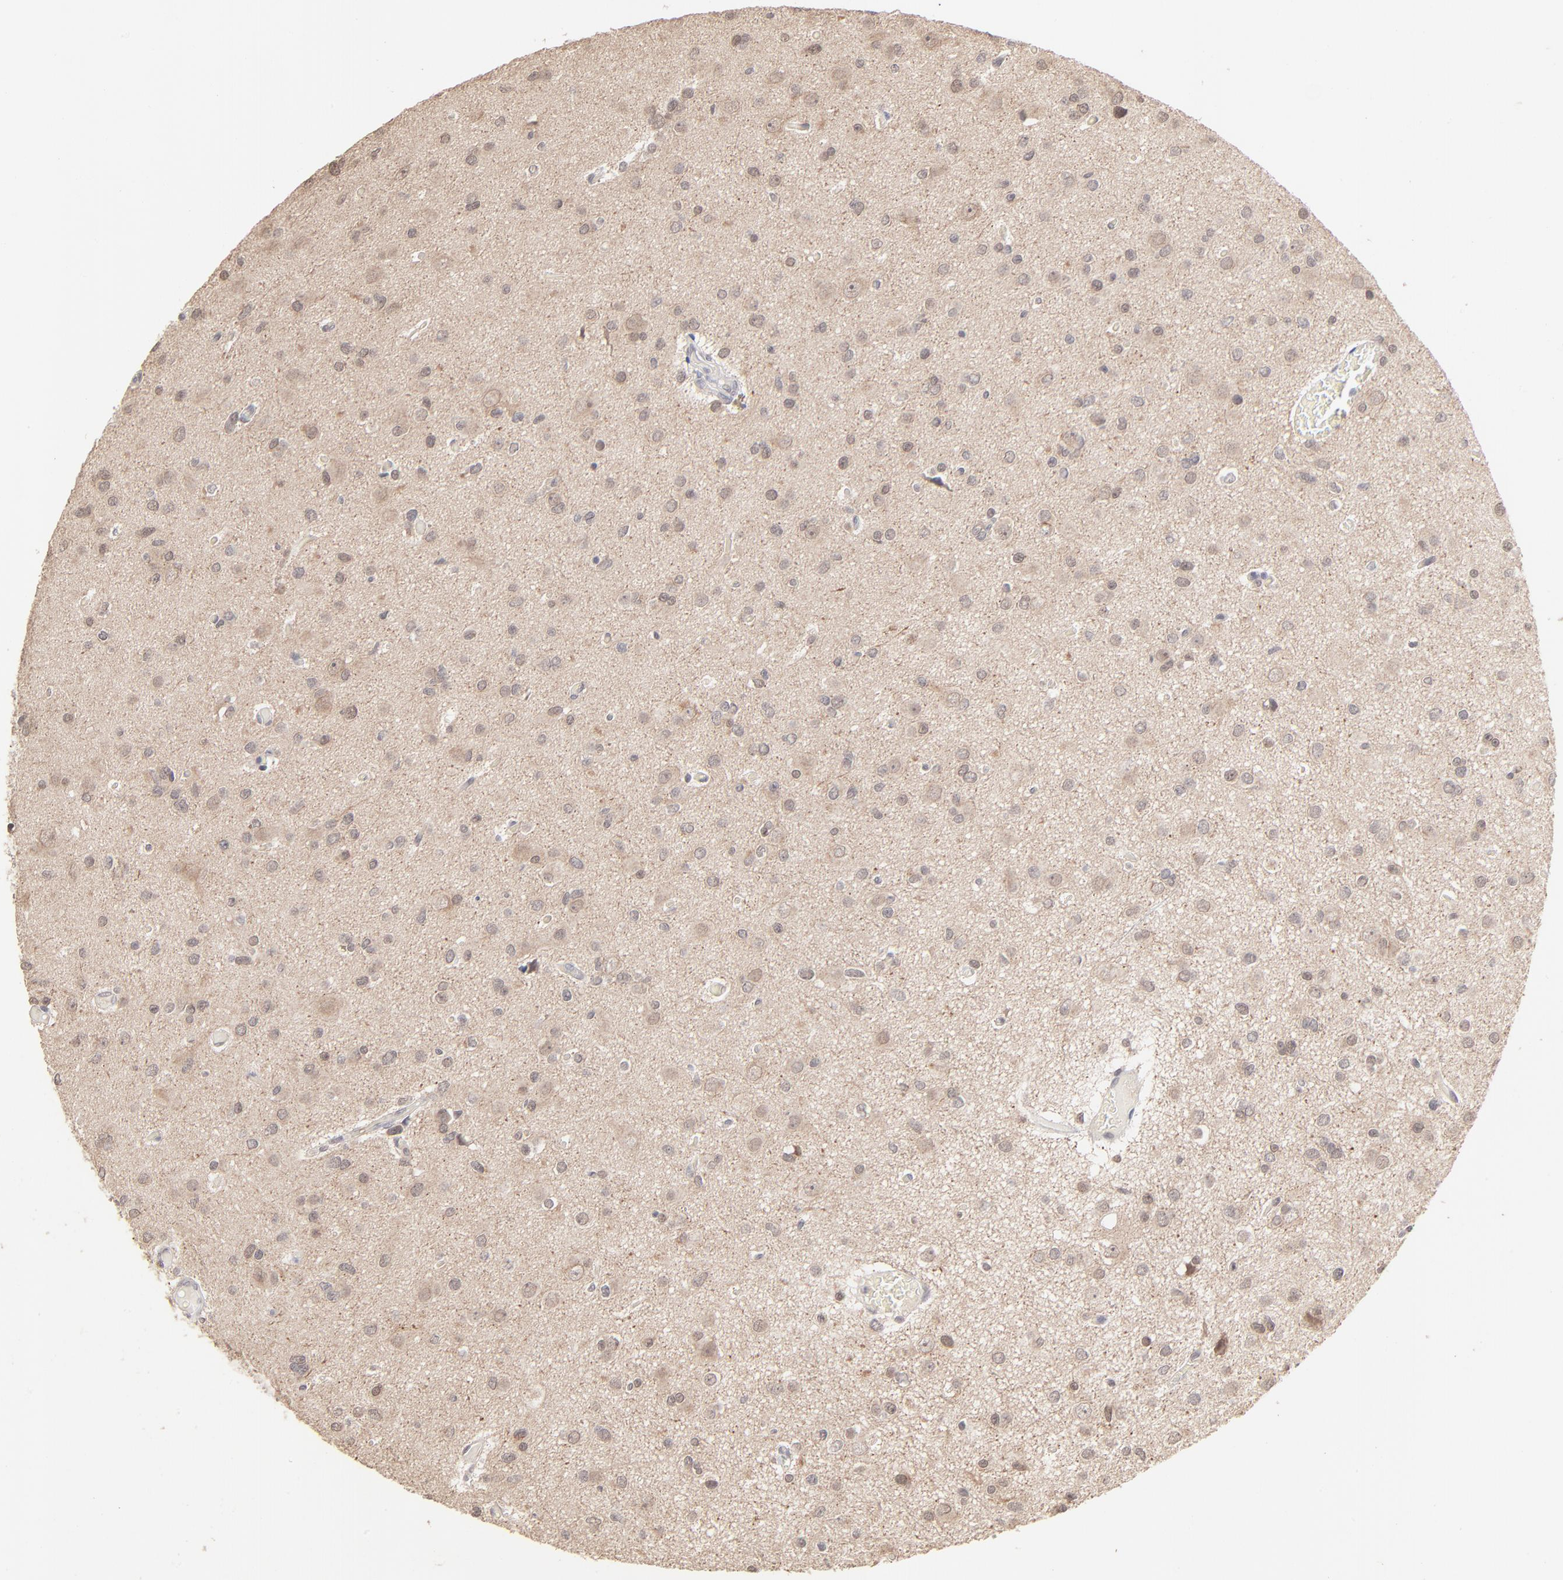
{"staining": {"intensity": "weak", "quantity": "<25%", "location": "nuclear"}, "tissue": "glioma", "cell_type": "Tumor cells", "image_type": "cancer", "snomed": [{"axis": "morphology", "description": "Glioma, malignant, Low grade"}, {"axis": "topography", "description": "Brain"}], "caption": "A high-resolution micrograph shows immunohistochemistry (IHC) staining of glioma, which exhibits no significant expression in tumor cells. (DAB (3,3'-diaminobenzidine) immunohistochemistry with hematoxylin counter stain).", "gene": "MSL2", "patient": {"sex": "male", "age": 42}}